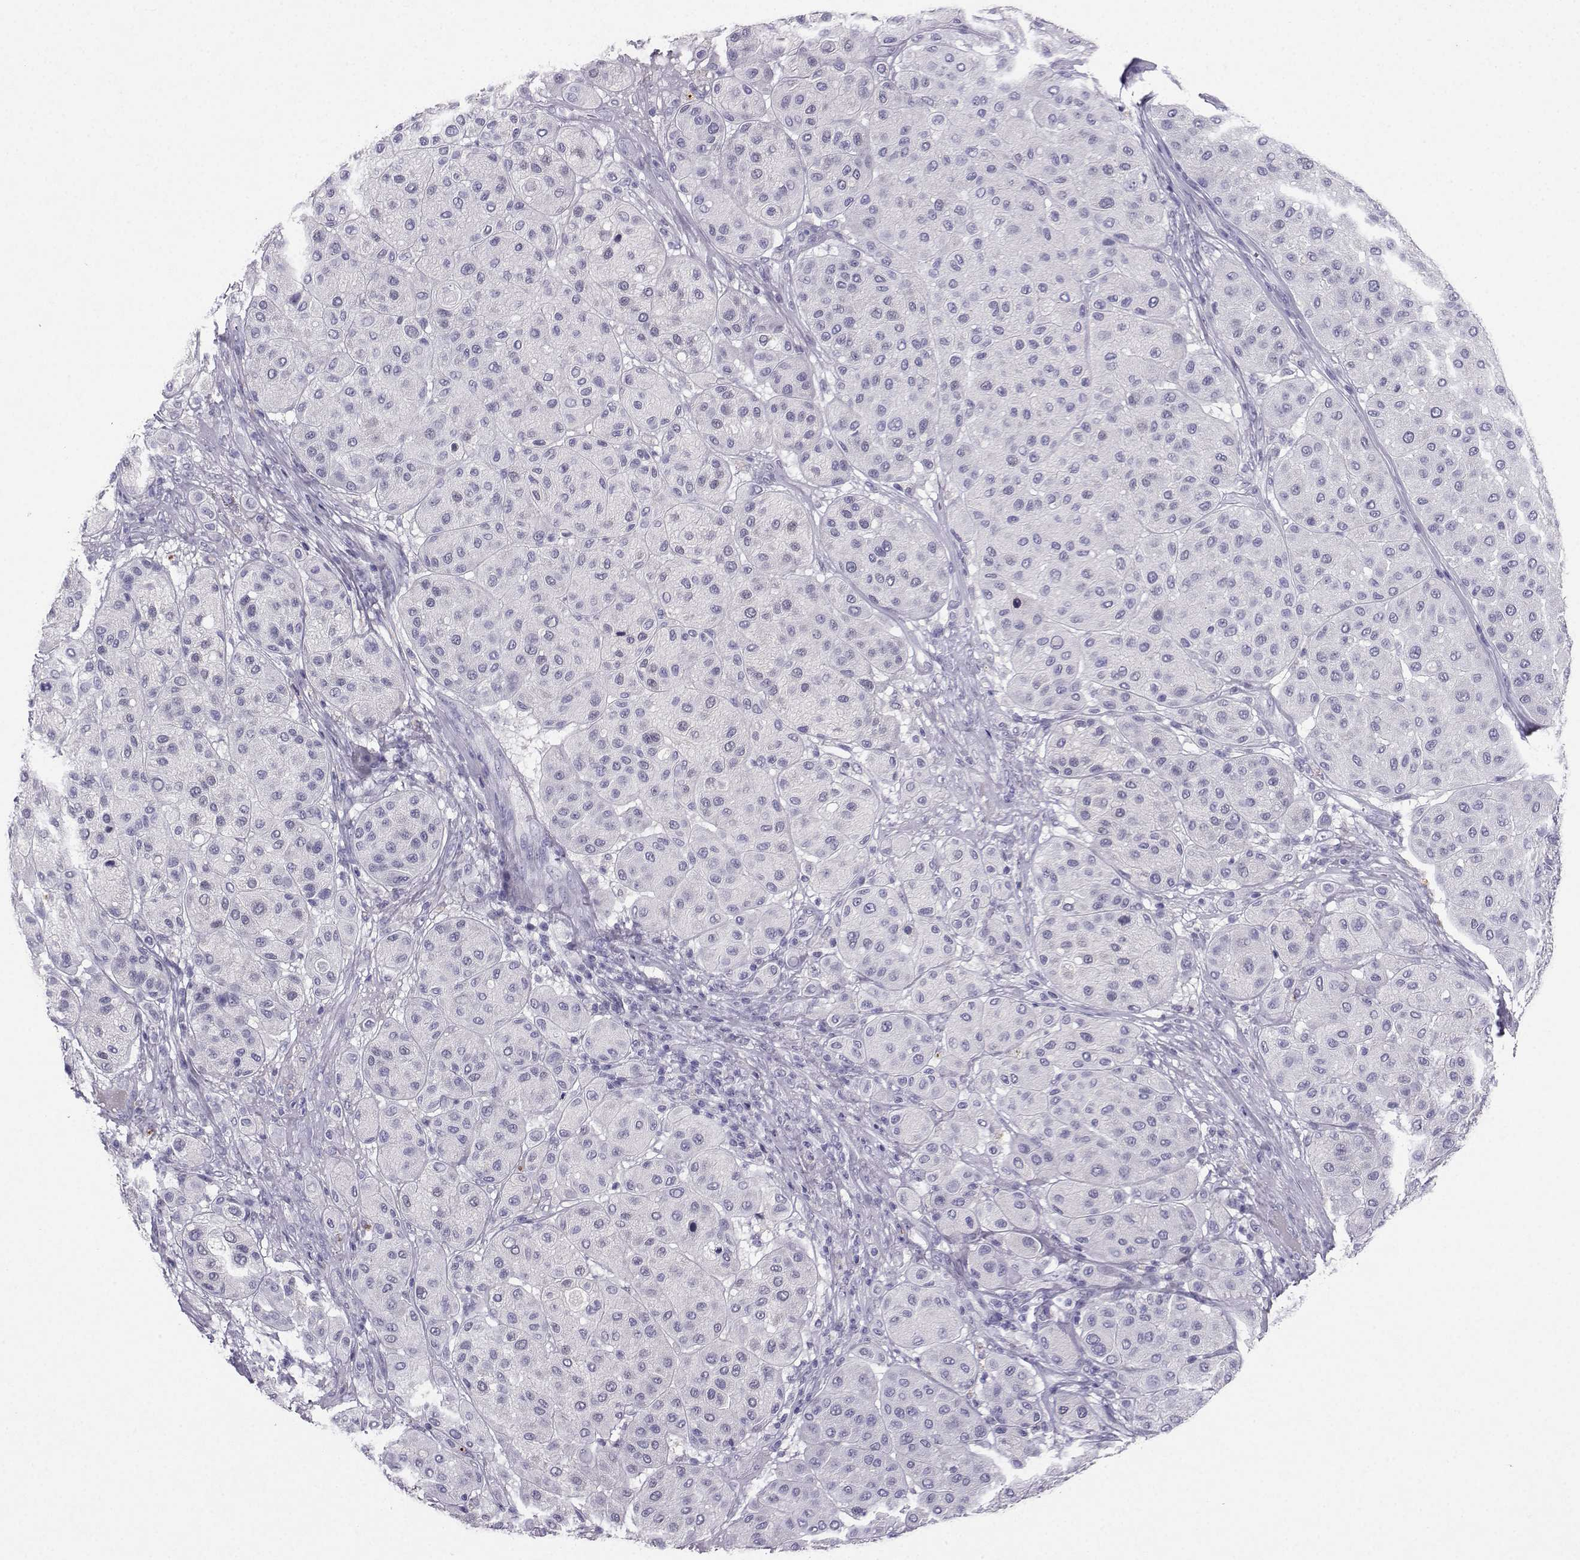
{"staining": {"intensity": "negative", "quantity": "none", "location": "none"}, "tissue": "melanoma", "cell_type": "Tumor cells", "image_type": "cancer", "snomed": [{"axis": "morphology", "description": "Malignant melanoma, Metastatic site"}, {"axis": "topography", "description": "Smooth muscle"}], "caption": "Tumor cells show no significant positivity in malignant melanoma (metastatic site).", "gene": "GRIK4", "patient": {"sex": "male", "age": 41}}